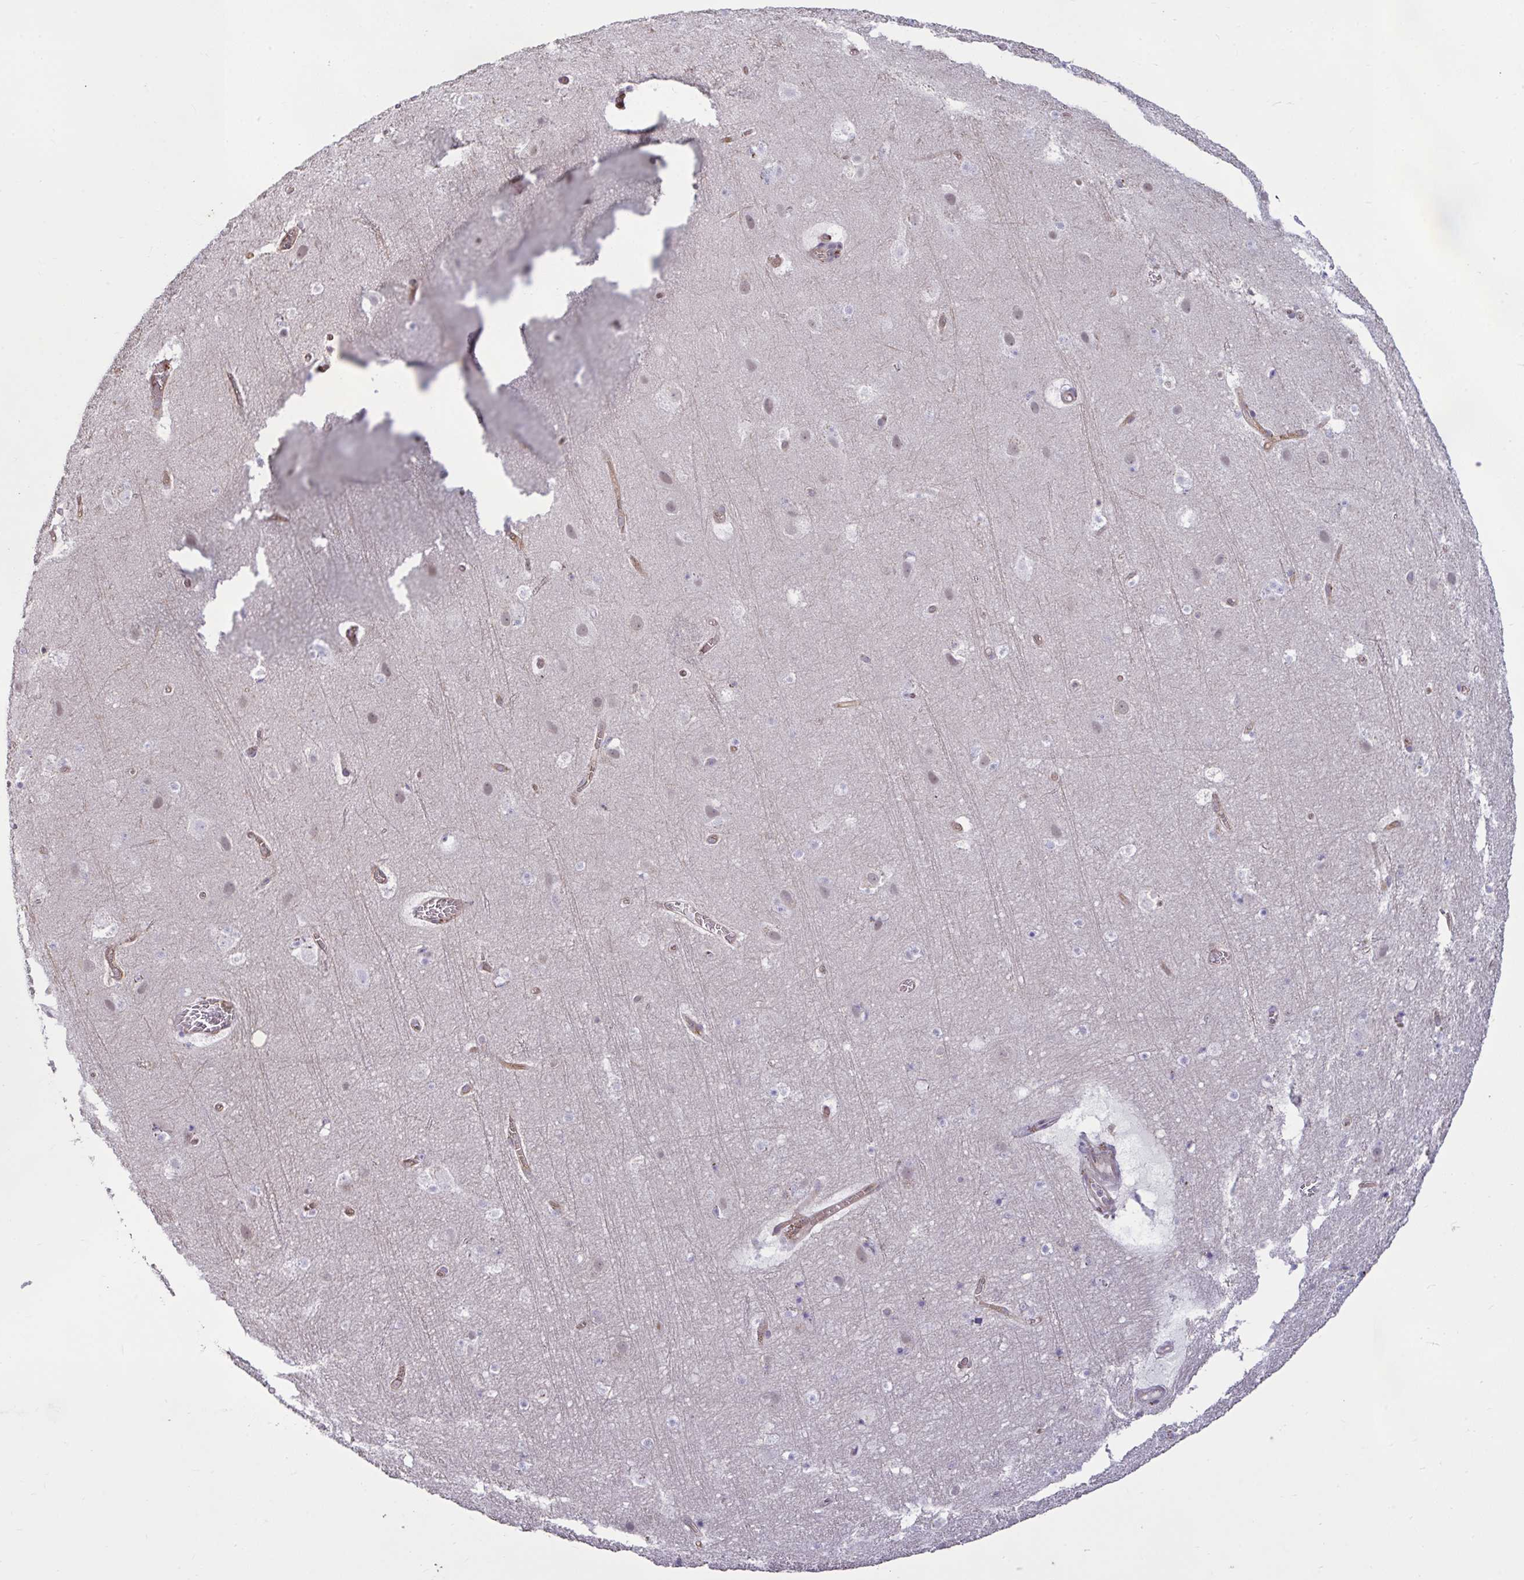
{"staining": {"intensity": "negative", "quantity": "none", "location": "none"}, "tissue": "cerebral cortex", "cell_type": "Endothelial cells", "image_type": "normal", "snomed": [{"axis": "morphology", "description": "Normal tissue, NOS"}, {"axis": "topography", "description": "Cerebral cortex"}], "caption": "DAB (3,3'-diaminobenzidine) immunohistochemical staining of benign cerebral cortex exhibits no significant expression in endothelial cells.", "gene": "TBC1D4", "patient": {"sex": "female", "age": 42}}